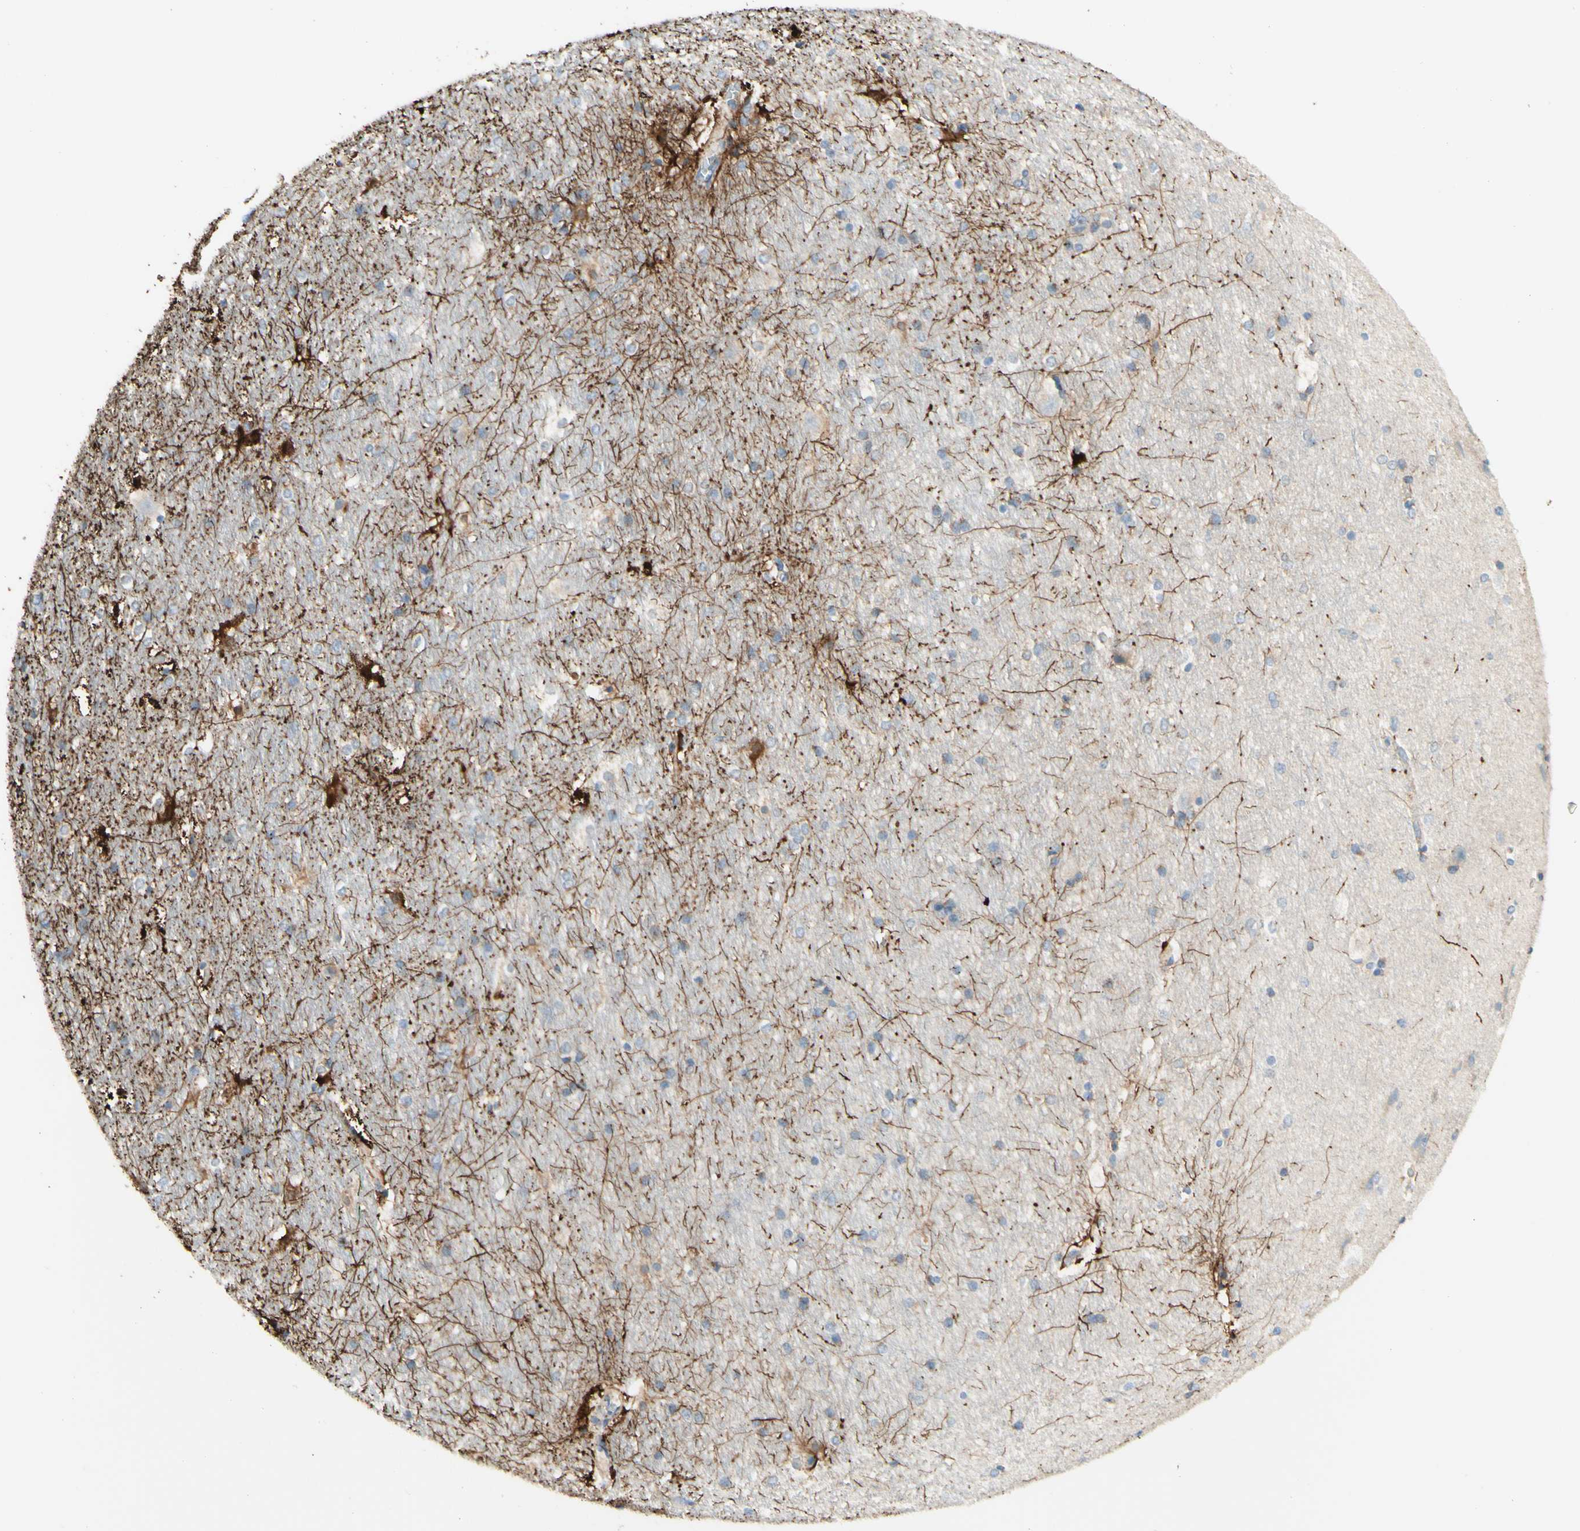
{"staining": {"intensity": "strong", "quantity": "<25%", "location": "cytoplasmic/membranous"}, "tissue": "hippocampus", "cell_type": "Glial cells", "image_type": "normal", "snomed": [{"axis": "morphology", "description": "Normal tissue, NOS"}, {"axis": "topography", "description": "Hippocampus"}], "caption": "Immunohistochemical staining of normal human hippocampus reveals medium levels of strong cytoplasmic/membranous staining in approximately <25% of glial cells.", "gene": "ARMC10", "patient": {"sex": "female", "age": 19}}